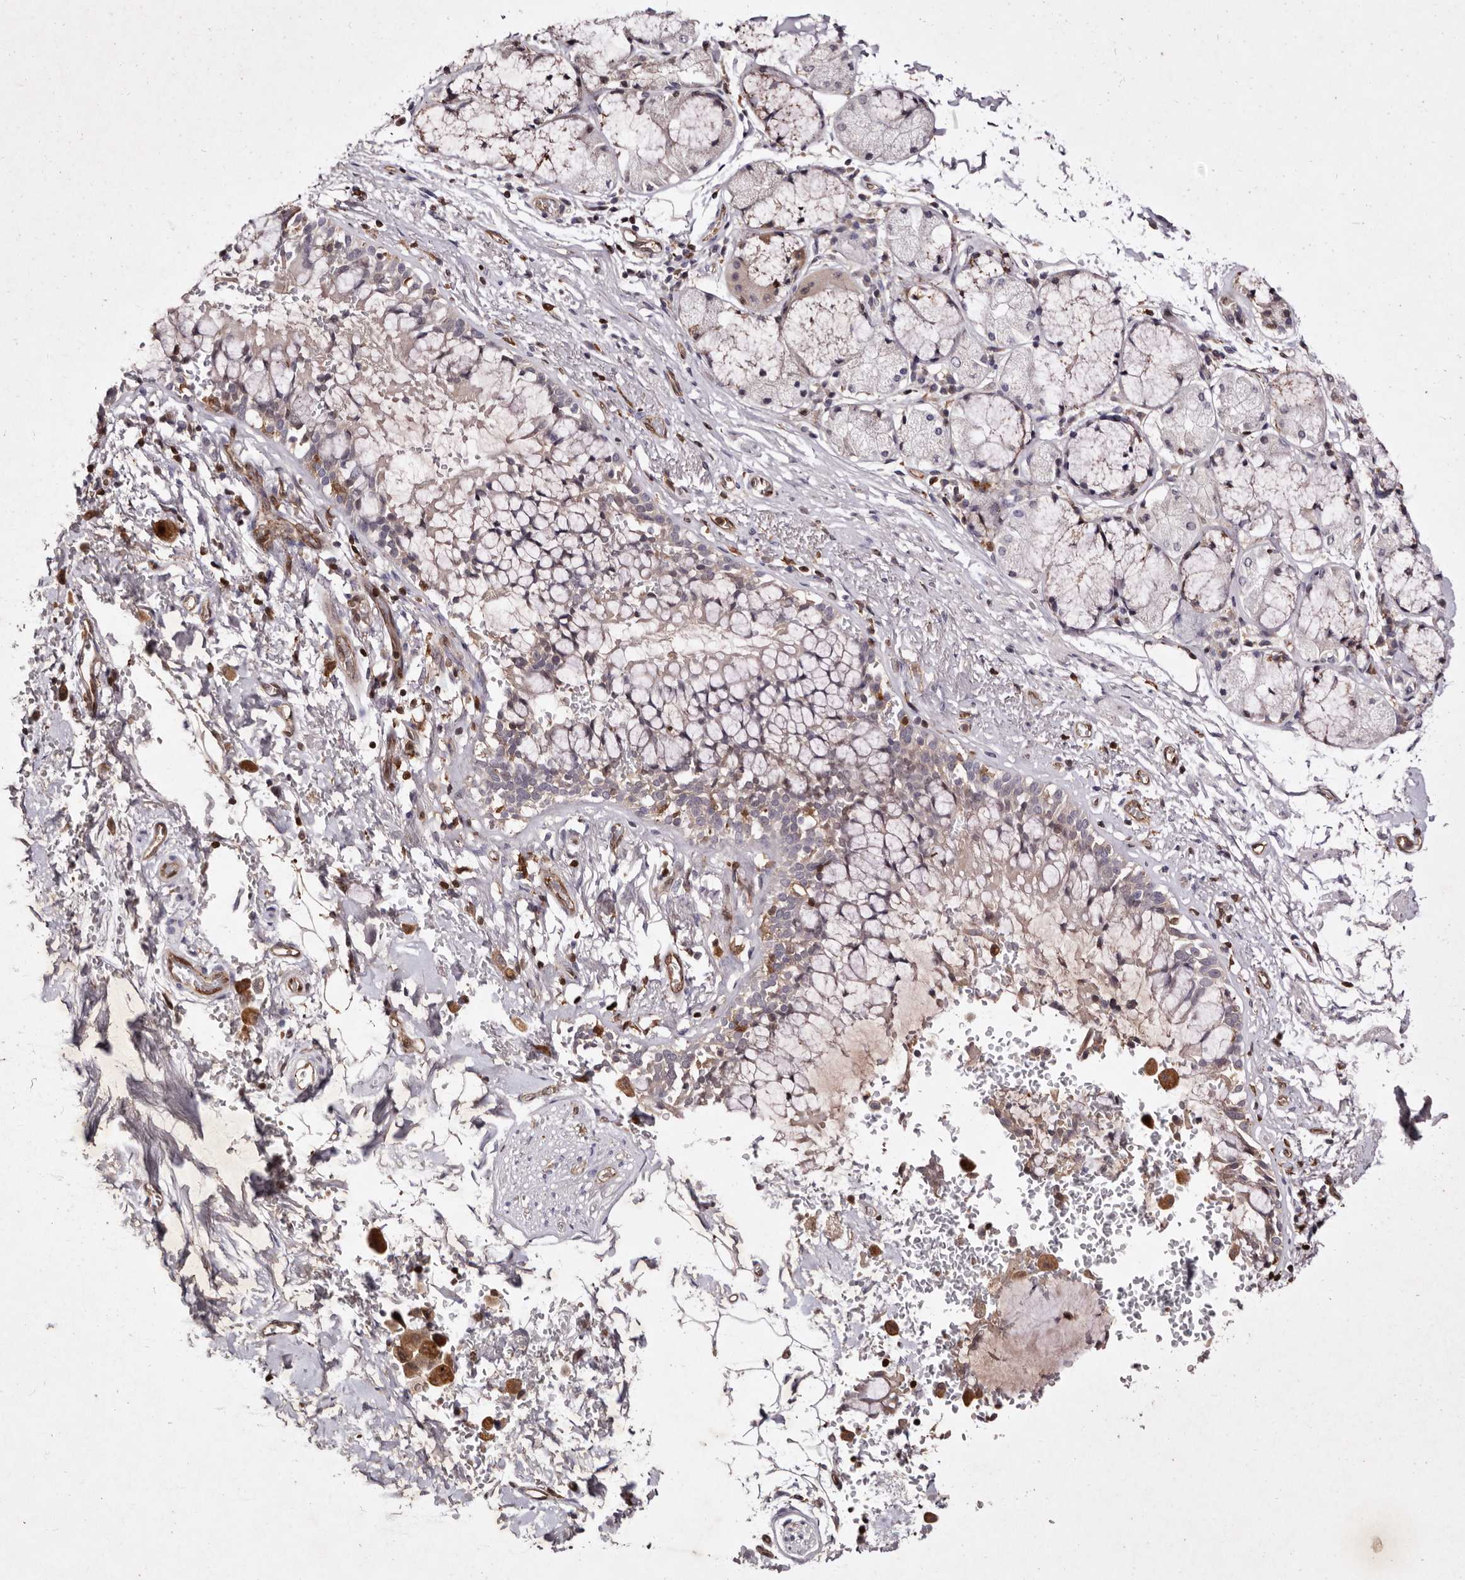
{"staining": {"intensity": "negative", "quantity": "none", "location": "none"}, "tissue": "bronchus", "cell_type": "Respiratory epithelial cells", "image_type": "normal", "snomed": [{"axis": "morphology", "description": "Normal tissue, NOS"}, {"axis": "morphology", "description": "Inflammation, NOS"}, {"axis": "topography", "description": "Cartilage tissue"}, {"axis": "topography", "description": "Bronchus"}, {"axis": "topography", "description": "Lung"}], "caption": "DAB (3,3'-diaminobenzidine) immunohistochemical staining of normal bronchus shows no significant expression in respiratory epithelial cells.", "gene": "GIMAP4", "patient": {"sex": "female", "age": 64}}